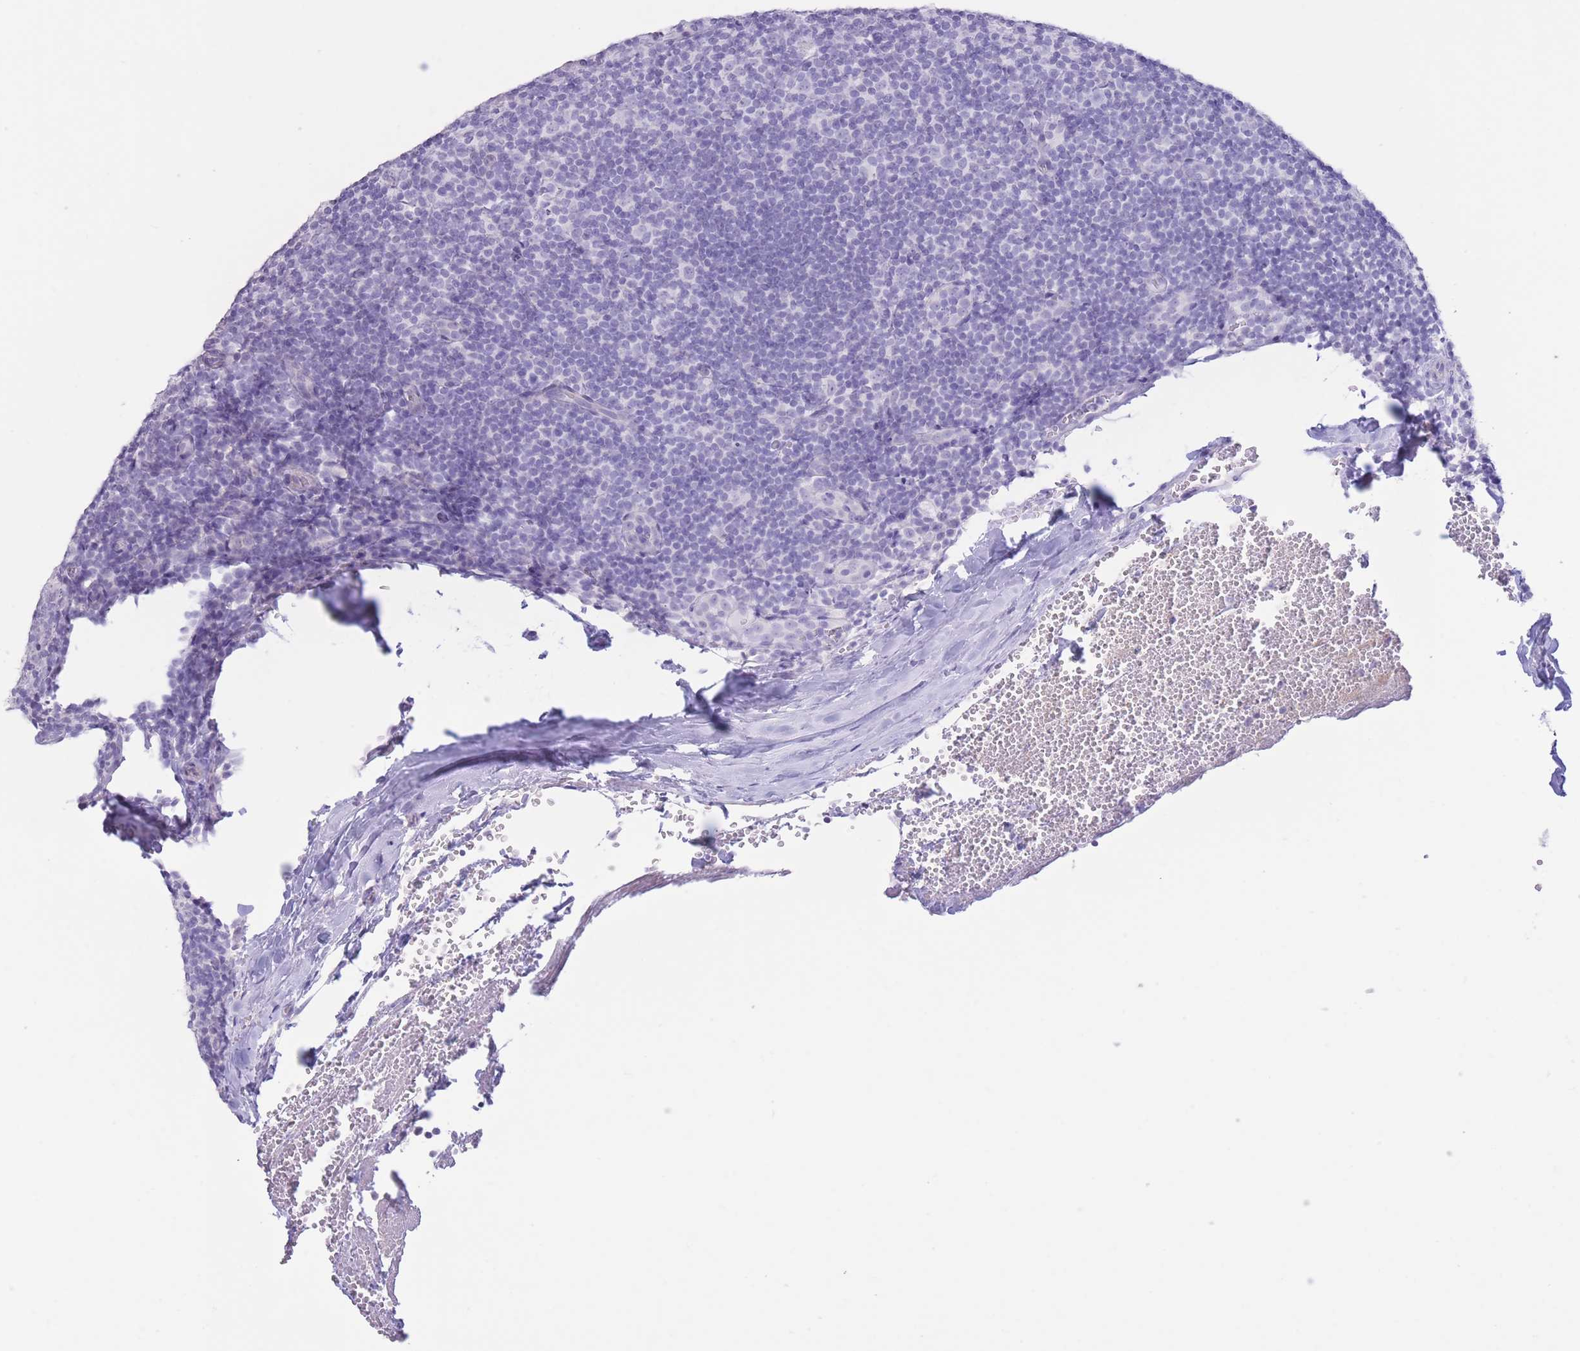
{"staining": {"intensity": "negative", "quantity": "none", "location": "none"}, "tissue": "tonsil", "cell_type": "Germinal center cells", "image_type": "normal", "snomed": [{"axis": "morphology", "description": "Normal tissue, NOS"}, {"axis": "topography", "description": "Tonsil"}], "caption": "IHC of normal human tonsil shows no staining in germinal center cells.", "gene": "PKLR", "patient": {"sex": "male", "age": 17}}